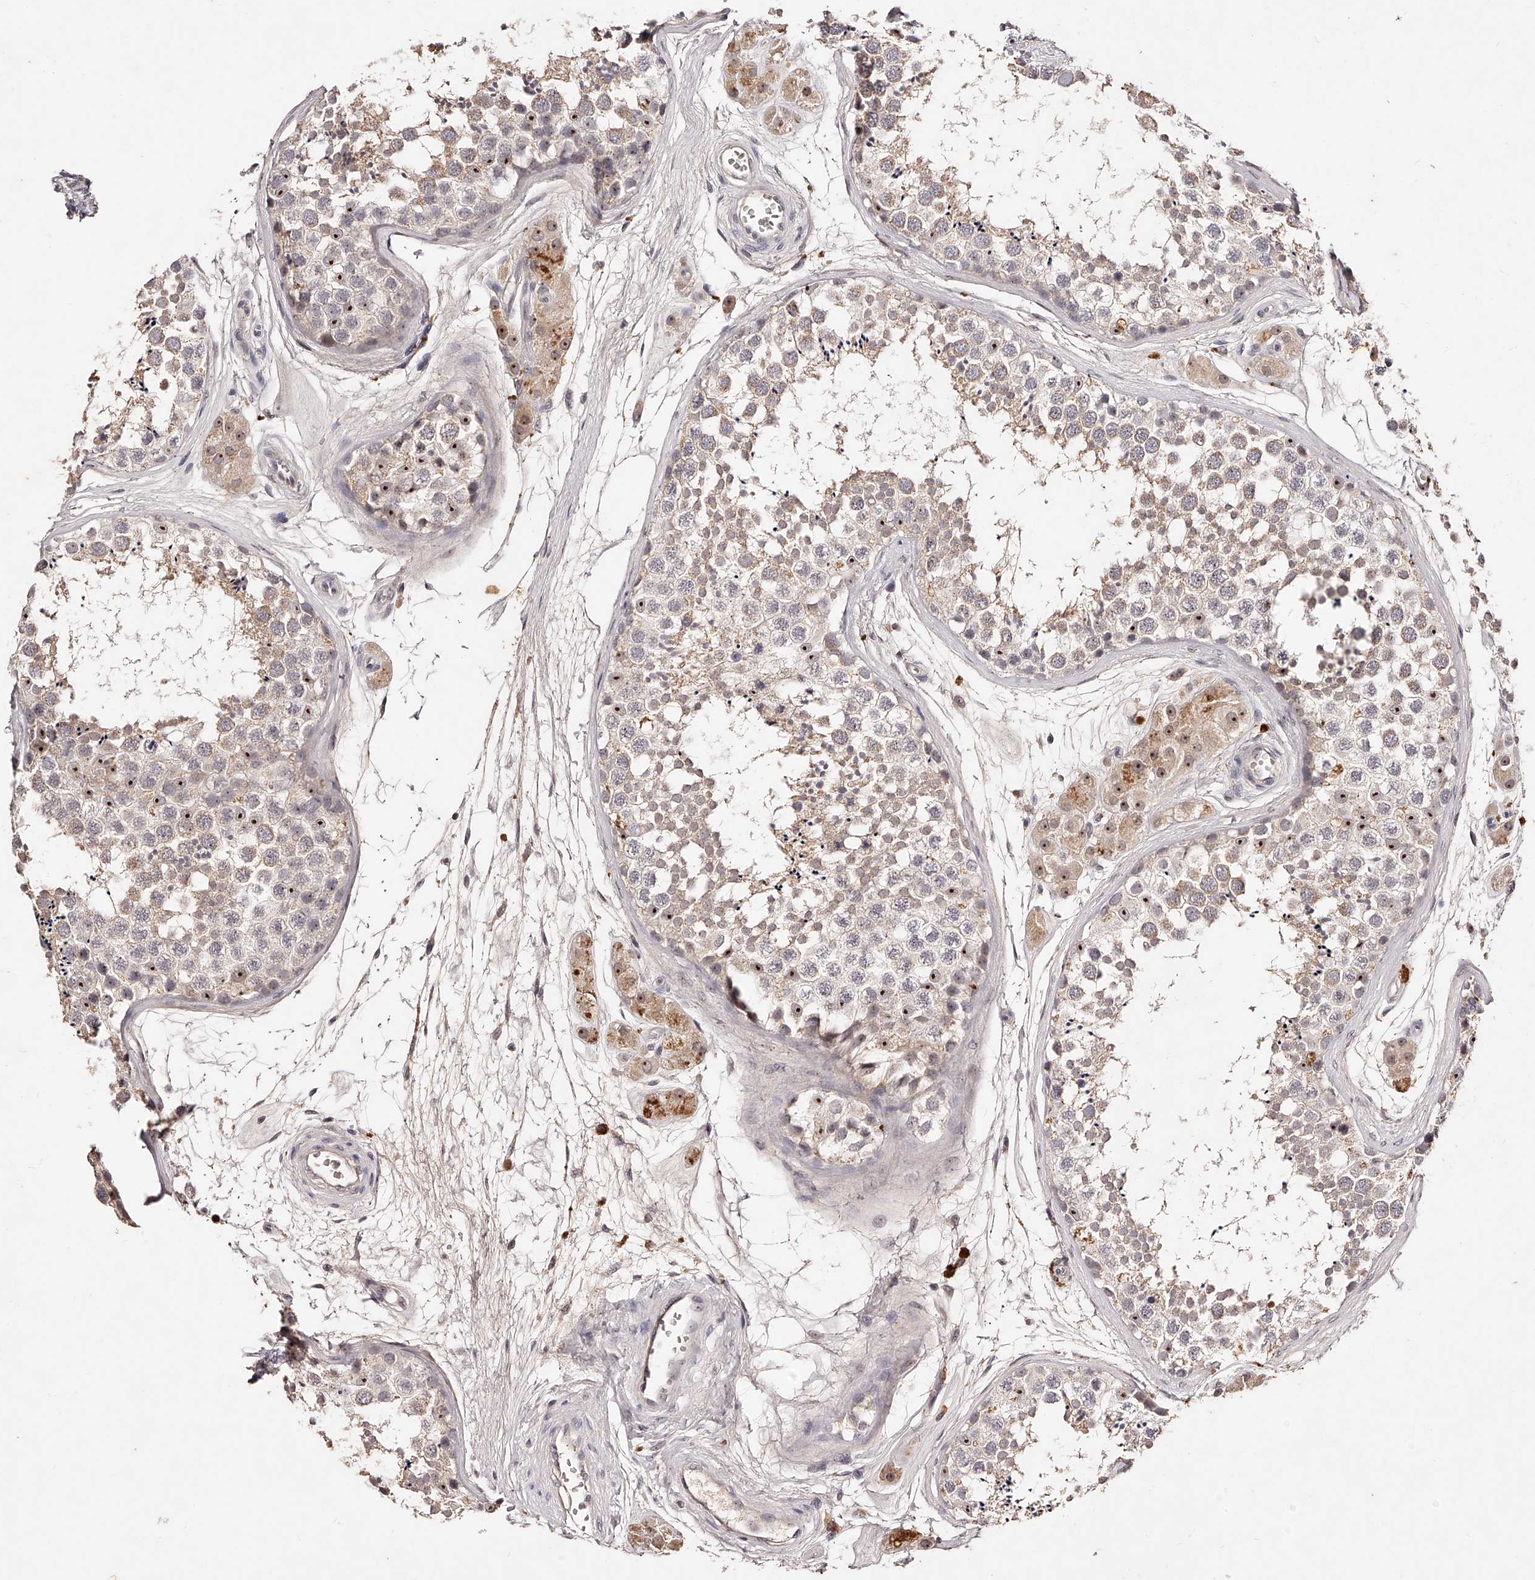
{"staining": {"intensity": "weak", "quantity": "25%-75%", "location": "cytoplasmic/membranous,nuclear"}, "tissue": "testis", "cell_type": "Cells in seminiferous ducts", "image_type": "normal", "snomed": [{"axis": "morphology", "description": "Normal tissue, NOS"}, {"axis": "topography", "description": "Testis"}], "caption": "Immunohistochemical staining of benign testis reveals low levels of weak cytoplasmic/membranous,nuclear staining in about 25%-75% of cells in seminiferous ducts.", "gene": "PHACTR1", "patient": {"sex": "male", "age": 56}}